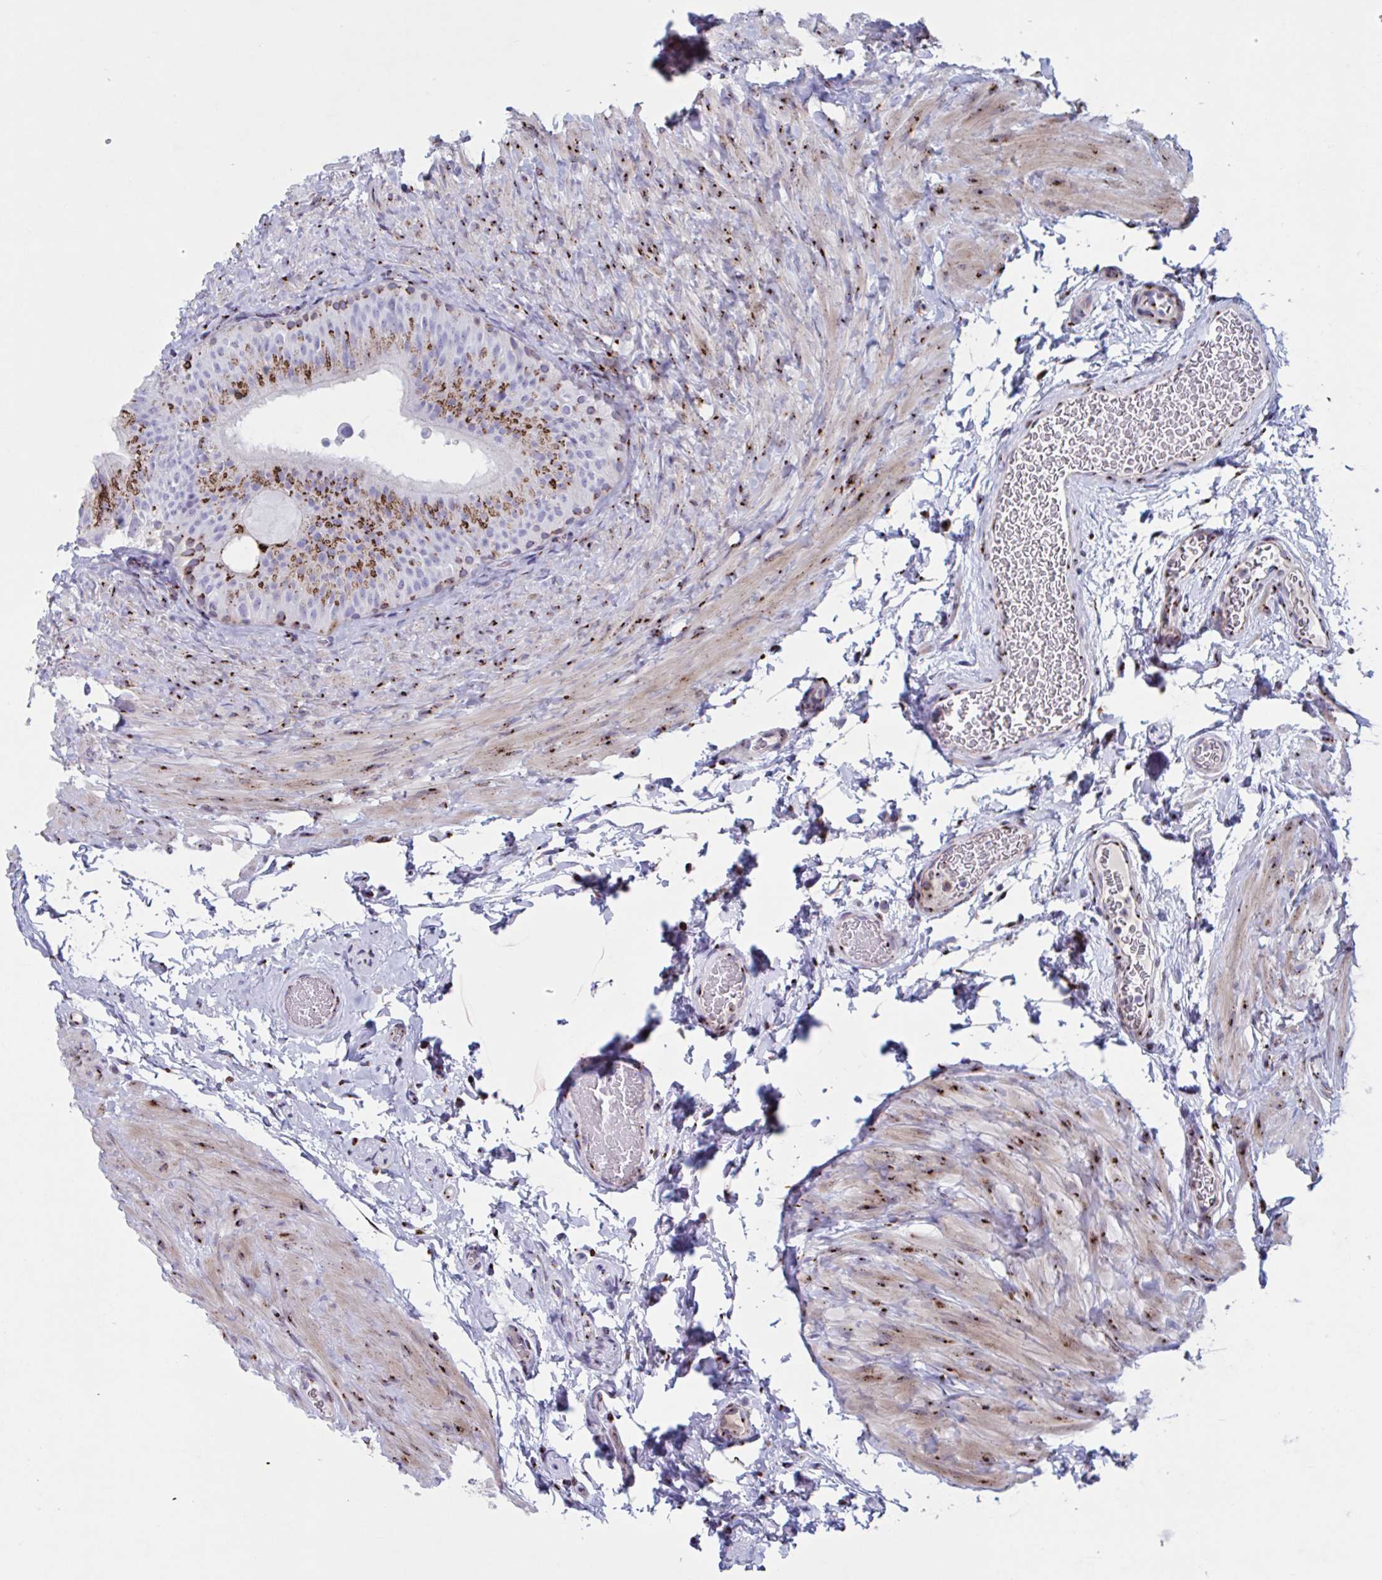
{"staining": {"intensity": "moderate", "quantity": "25%-75%", "location": "cytoplasmic/membranous"}, "tissue": "epididymis", "cell_type": "Glandular cells", "image_type": "normal", "snomed": [{"axis": "morphology", "description": "Normal tissue, NOS"}, {"axis": "topography", "description": "Epididymis, spermatic cord, NOS"}, {"axis": "topography", "description": "Epididymis"}], "caption": "Immunohistochemical staining of normal human epididymis shows 25%-75% levels of moderate cytoplasmic/membranous protein positivity in about 25%-75% of glandular cells.", "gene": "RFK", "patient": {"sex": "male", "age": 31}}